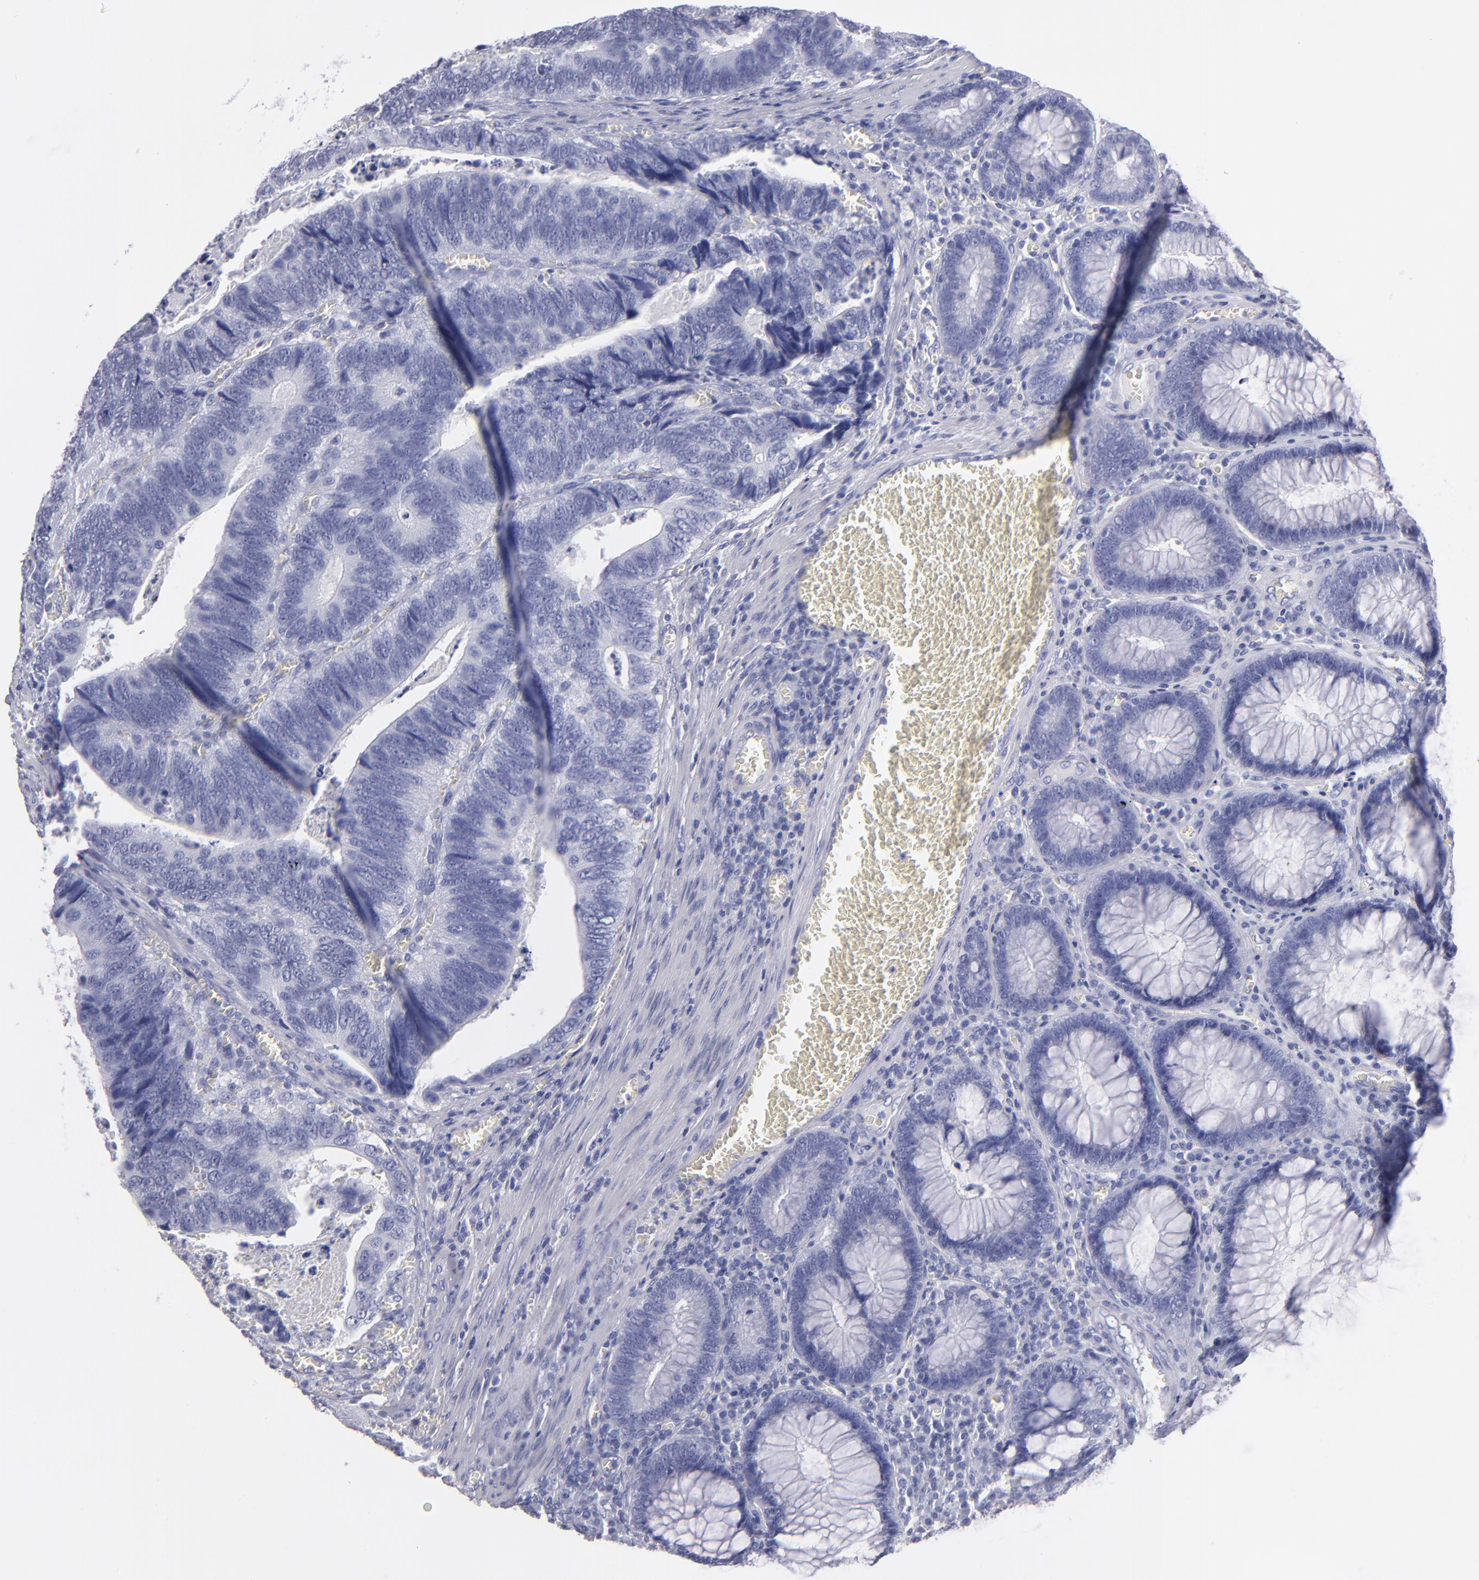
{"staining": {"intensity": "negative", "quantity": "none", "location": "none"}, "tissue": "colorectal cancer", "cell_type": "Tumor cells", "image_type": "cancer", "snomed": [{"axis": "morphology", "description": "Adenocarcinoma, NOS"}, {"axis": "topography", "description": "Colon"}], "caption": "High power microscopy image of an IHC micrograph of colorectal cancer, revealing no significant staining in tumor cells.", "gene": "MB", "patient": {"sex": "male", "age": 72}}